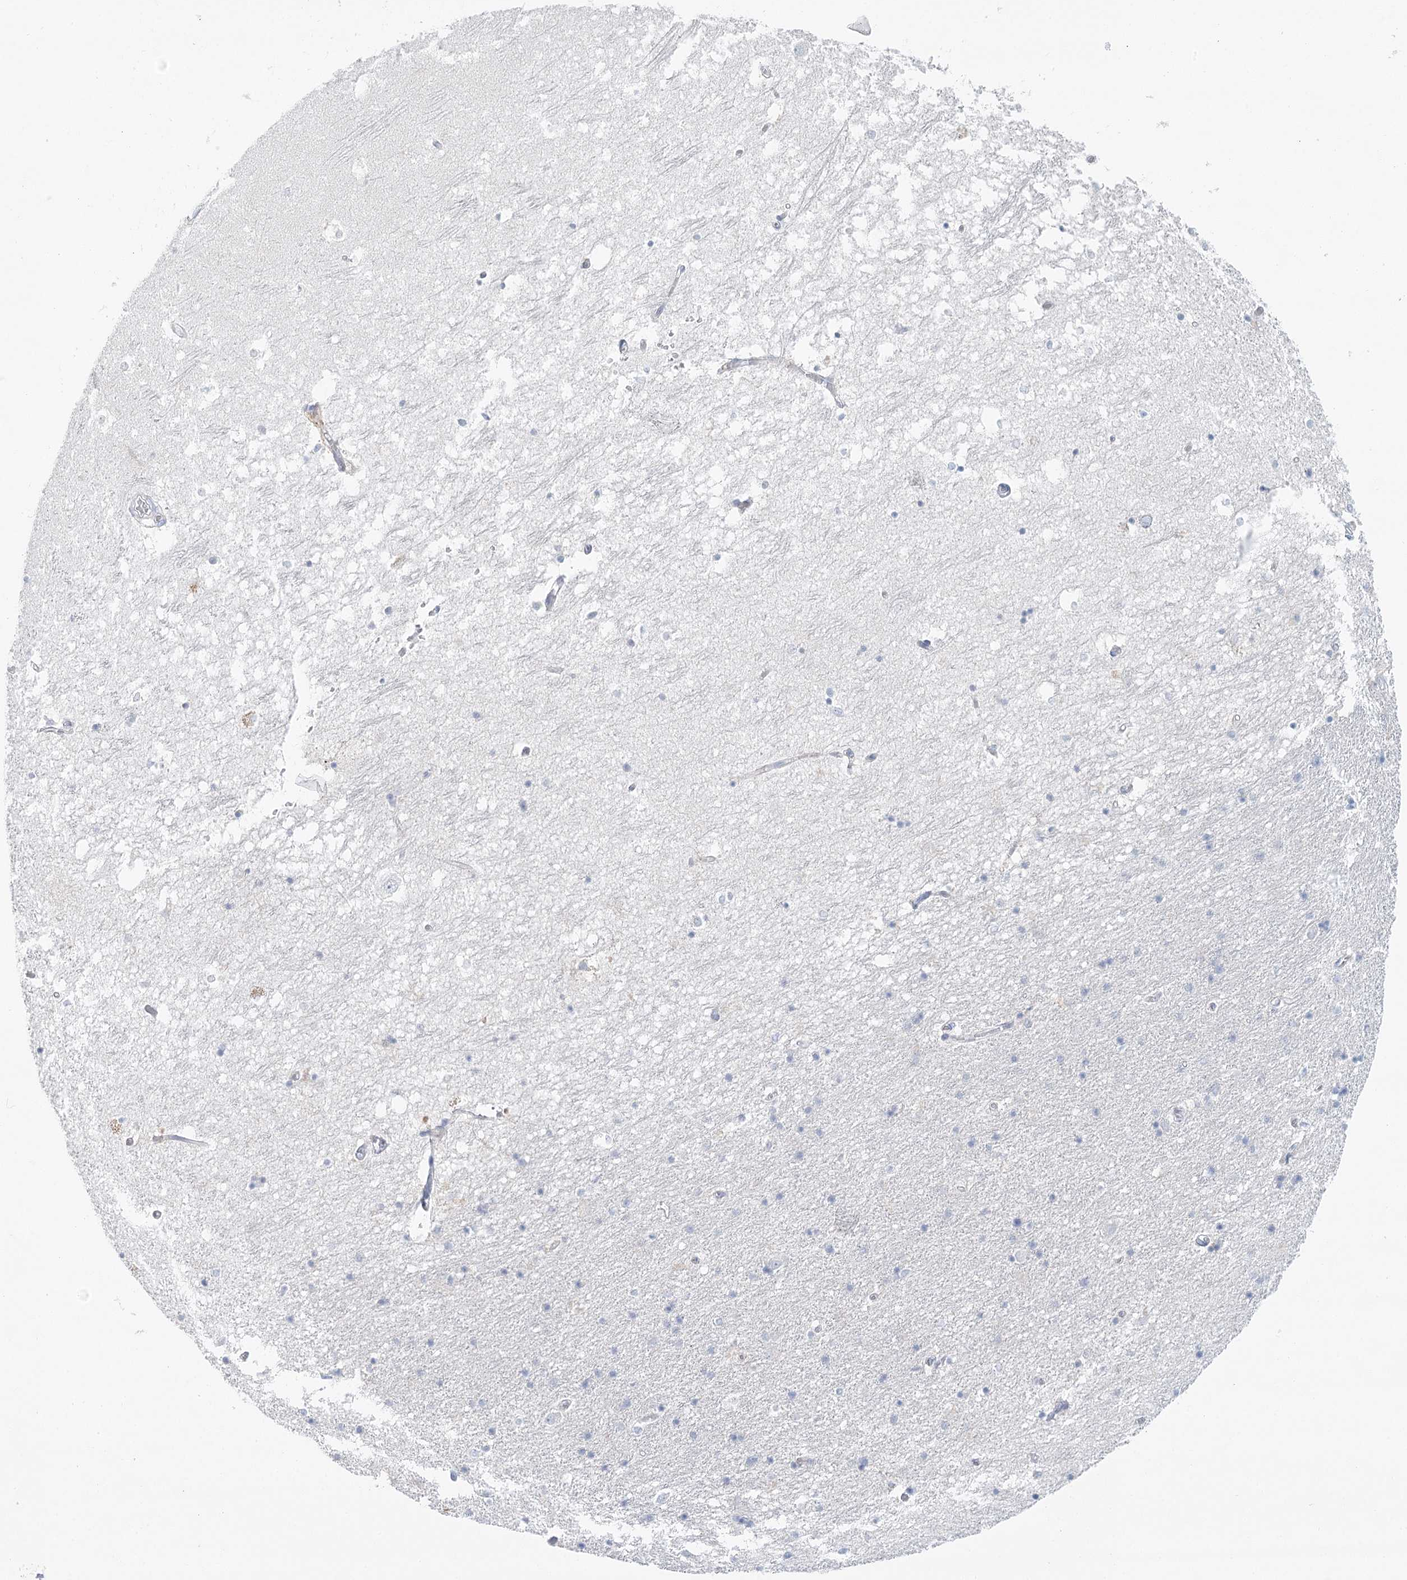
{"staining": {"intensity": "negative", "quantity": "none", "location": "none"}, "tissue": "hippocampus", "cell_type": "Glial cells", "image_type": "normal", "snomed": [{"axis": "morphology", "description": "Normal tissue, NOS"}, {"axis": "topography", "description": "Hippocampus"}], "caption": "Photomicrograph shows no significant protein staining in glial cells of unremarkable hippocampus. (Stains: DAB immunohistochemistry (IHC) with hematoxylin counter stain, Microscopy: brightfield microscopy at high magnification).", "gene": "DMGDH", "patient": {"sex": "male", "age": 45}}